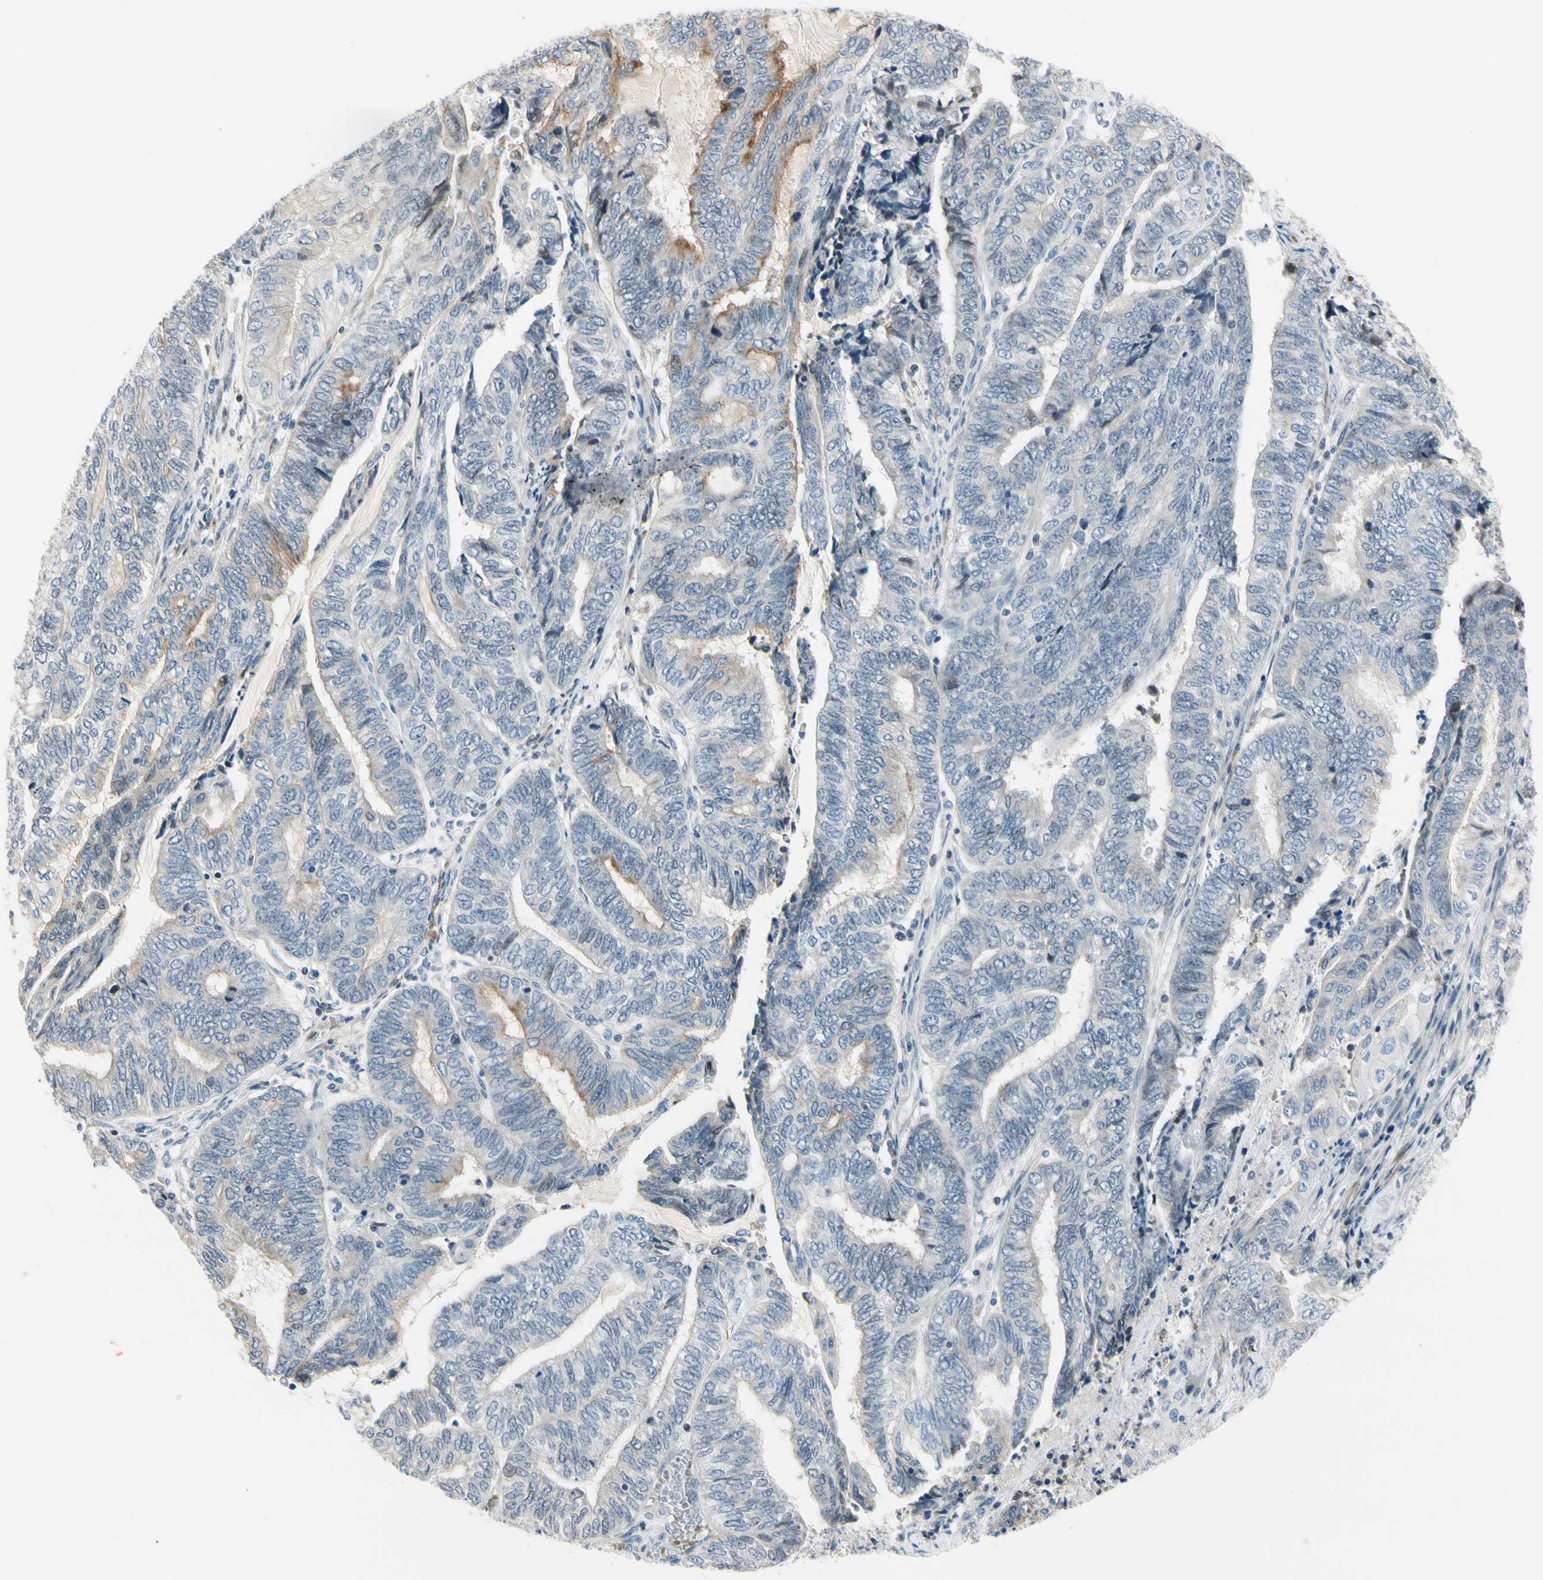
{"staining": {"intensity": "weak", "quantity": "<25%", "location": "cytoplasmic/membranous"}, "tissue": "endometrial cancer", "cell_type": "Tumor cells", "image_type": "cancer", "snomed": [{"axis": "morphology", "description": "Adenocarcinoma, NOS"}, {"axis": "topography", "description": "Uterus"}, {"axis": "topography", "description": "Endometrium"}], "caption": "Tumor cells are negative for brown protein staining in endometrial adenocarcinoma.", "gene": "NPDC1", "patient": {"sex": "female", "age": 70}}